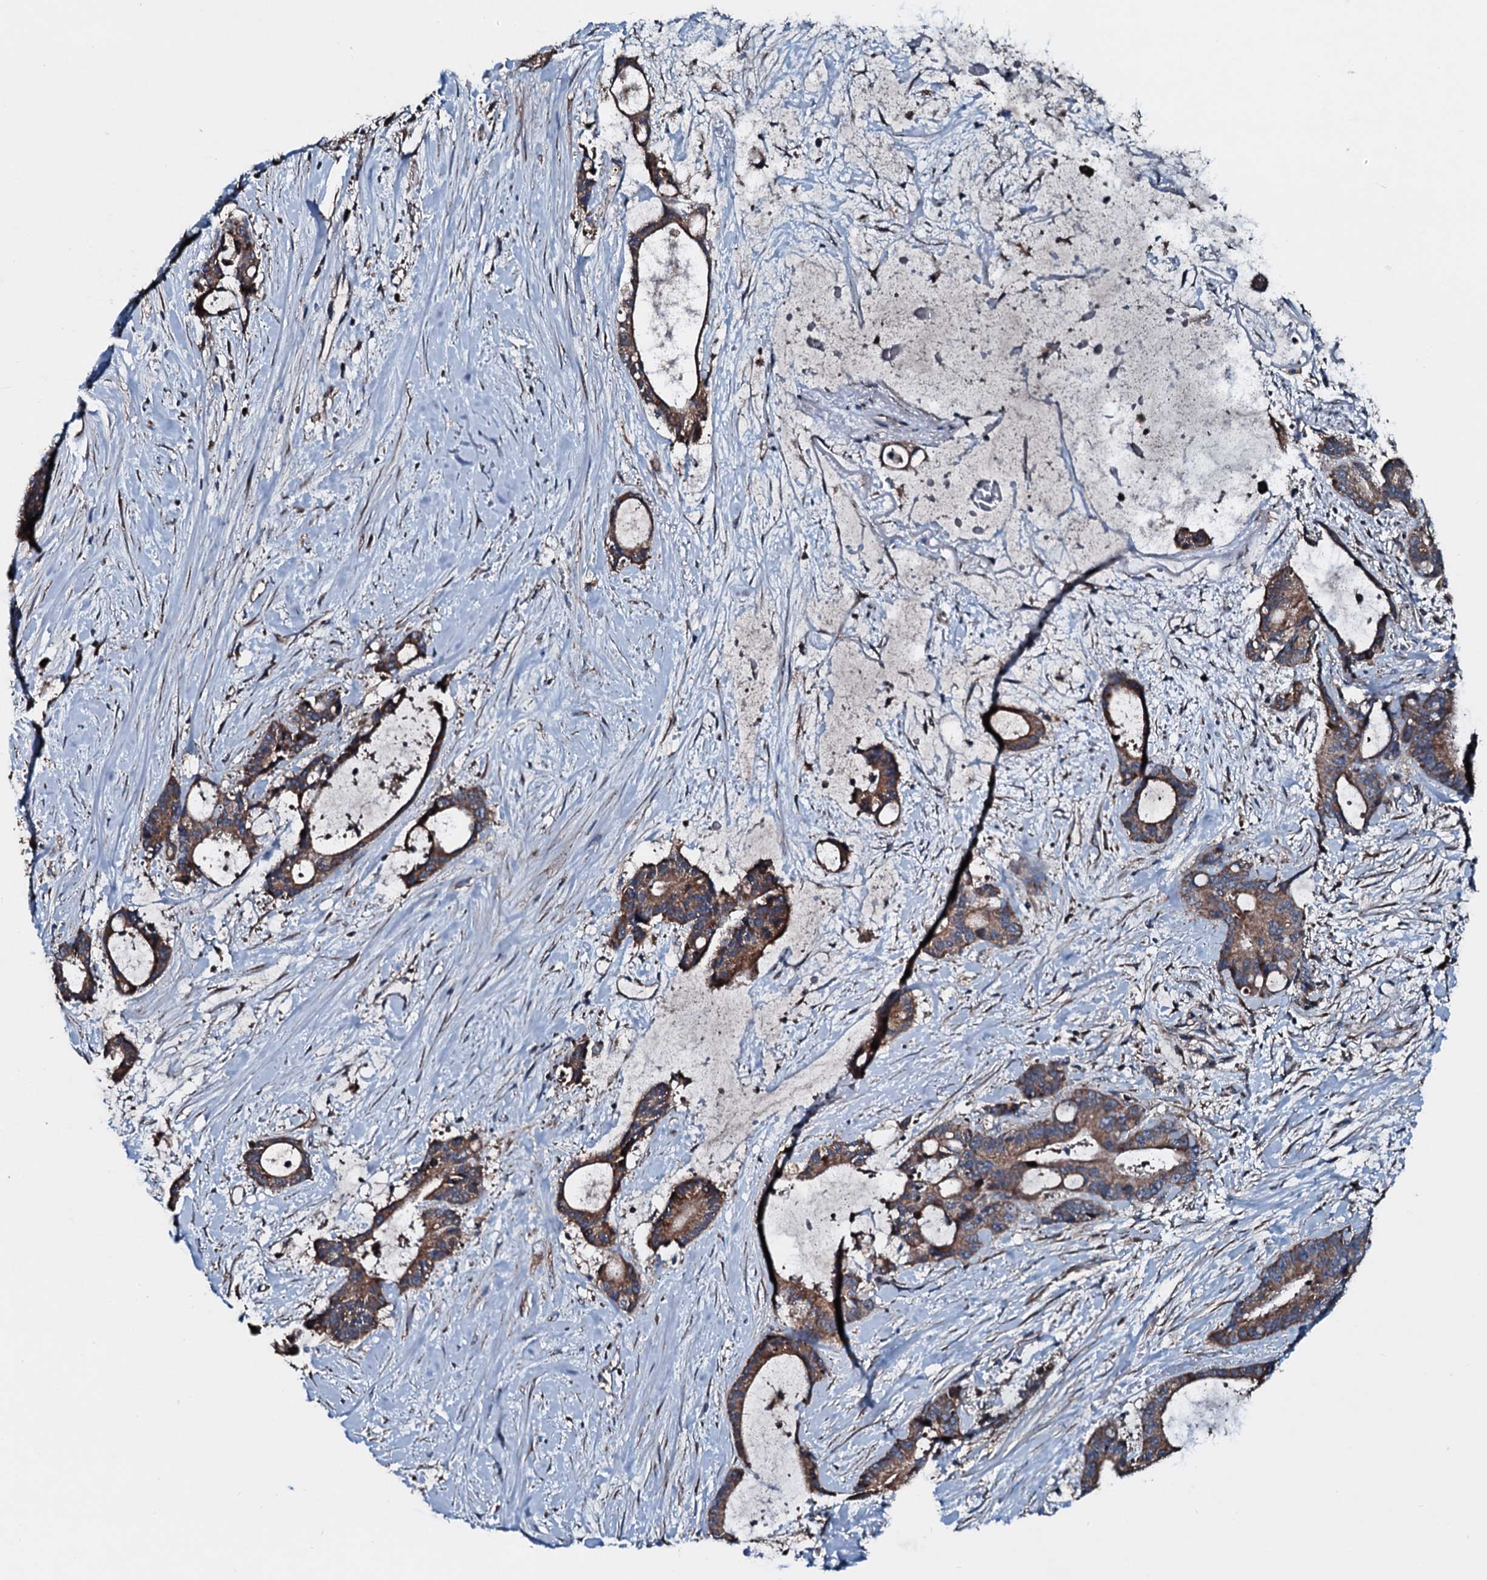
{"staining": {"intensity": "moderate", "quantity": ">75%", "location": "cytoplasmic/membranous"}, "tissue": "liver cancer", "cell_type": "Tumor cells", "image_type": "cancer", "snomed": [{"axis": "morphology", "description": "Normal tissue, NOS"}, {"axis": "morphology", "description": "Cholangiocarcinoma"}, {"axis": "topography", "description": "Liver"}, {"axis": "topography", "description": "Peripheral nerve tissue"}], "caption": "Immunohistochemistry staining of cholangiocarcinoma (liver), which reveals medium levels of moderate cytoplasmic/membranous staining in about >75% of tumor cells indicating moderate cytoplasmic/membranous protein positivity. The staining was performed using DAB (3,3'-diaminobenzidine) (brown) for protein detection and nuclei were counterstained in hematoxylin (blue).", "gene": "ACSS3", "patient": {"sex": "female", "age": 73}}